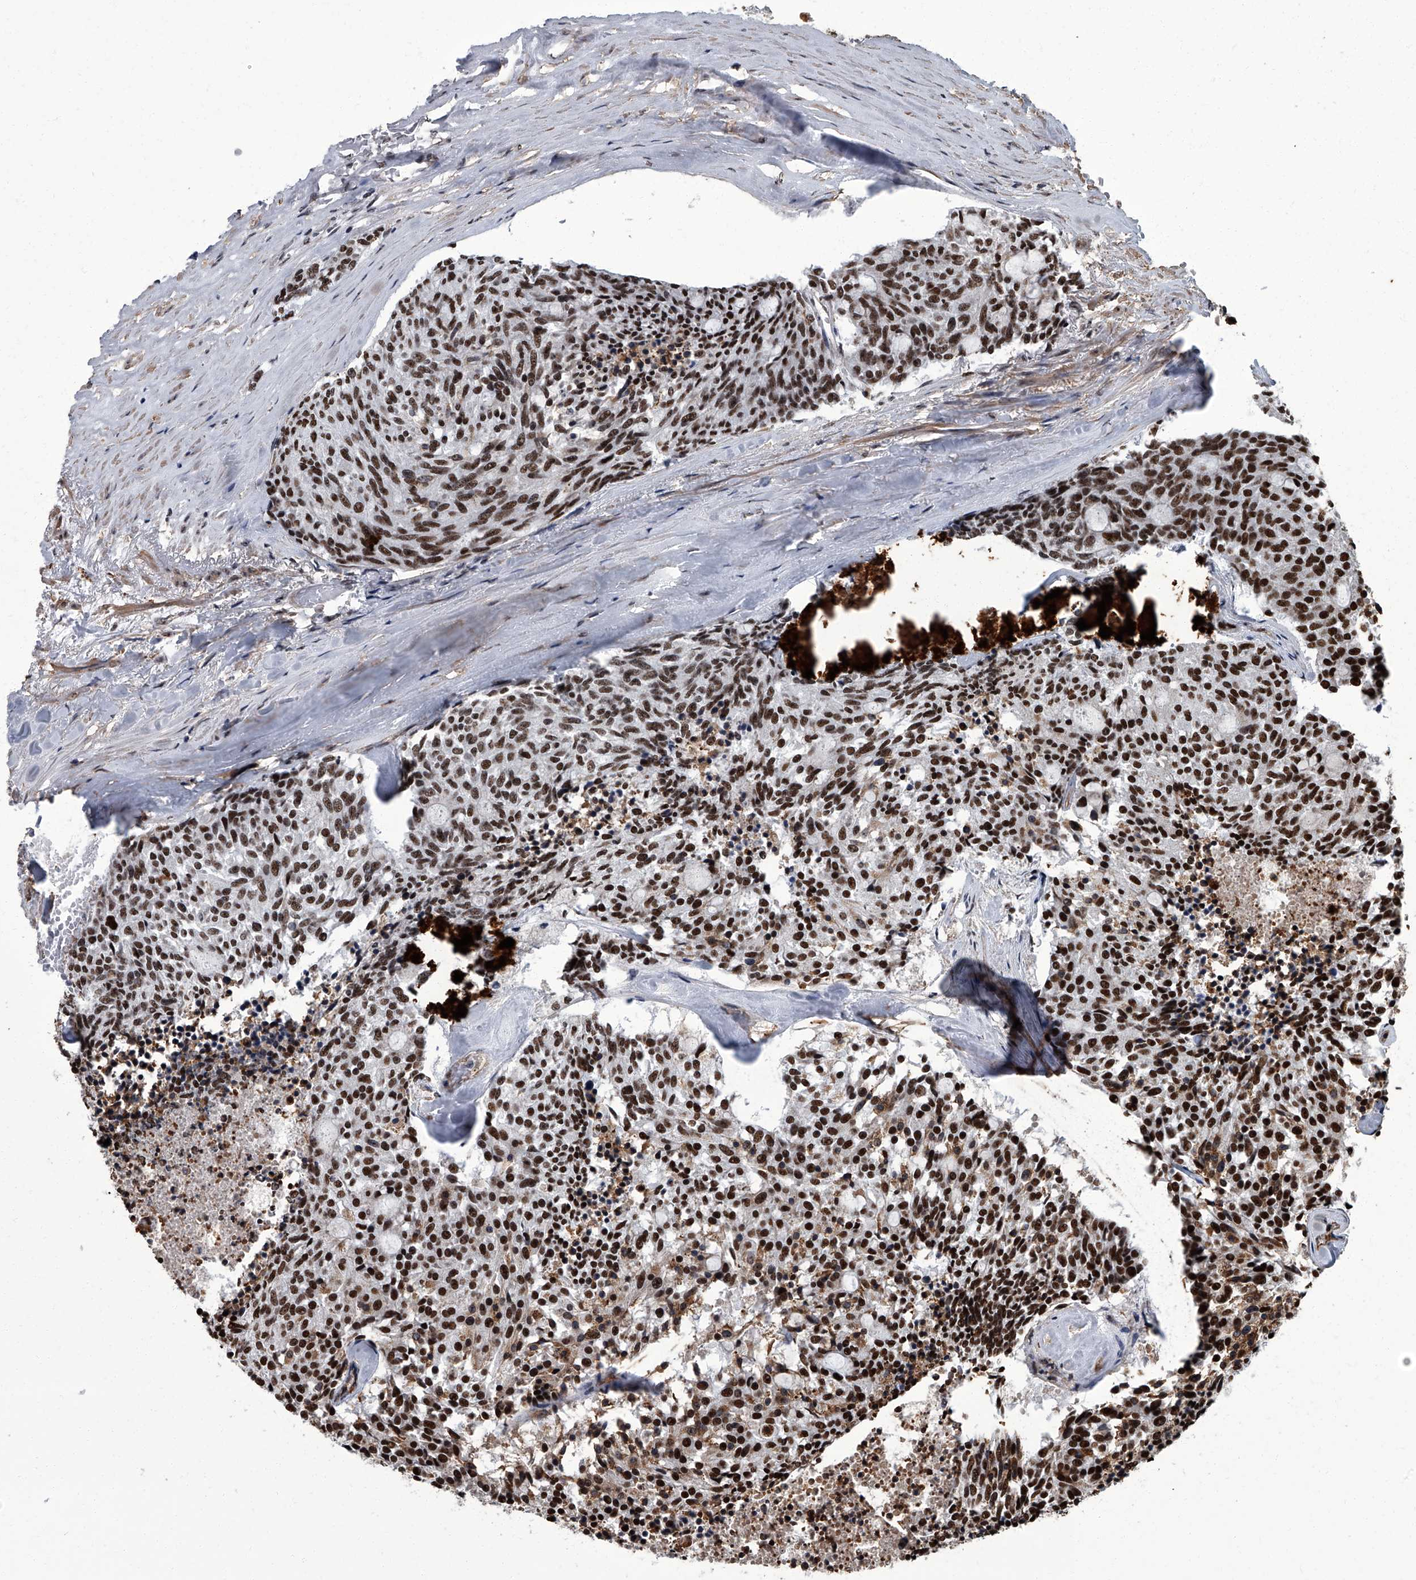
{"staining": {"intensity": "strong", "quantity": ">75%", "location": "cytoplasmic/membranous,nuclear"}, "tissue": "carcinoid", "cell_type": "Tumor cells", "image_type": "cancer", "snomed": [{"axis": "morphology", "description": "Carcinoid, malignant, NOS"}, {"axis": "topography", "description": "Pancreas"}], "caption": "About >75% of tumor cells in carcinoid (malignant) exhibit strong cytoplasmic/membranous and nuclear protein expression as visualized by brown immunohistochemical staining.", "gene": "ZNF518B", "patient": {"sex": "female", "age": 54}}